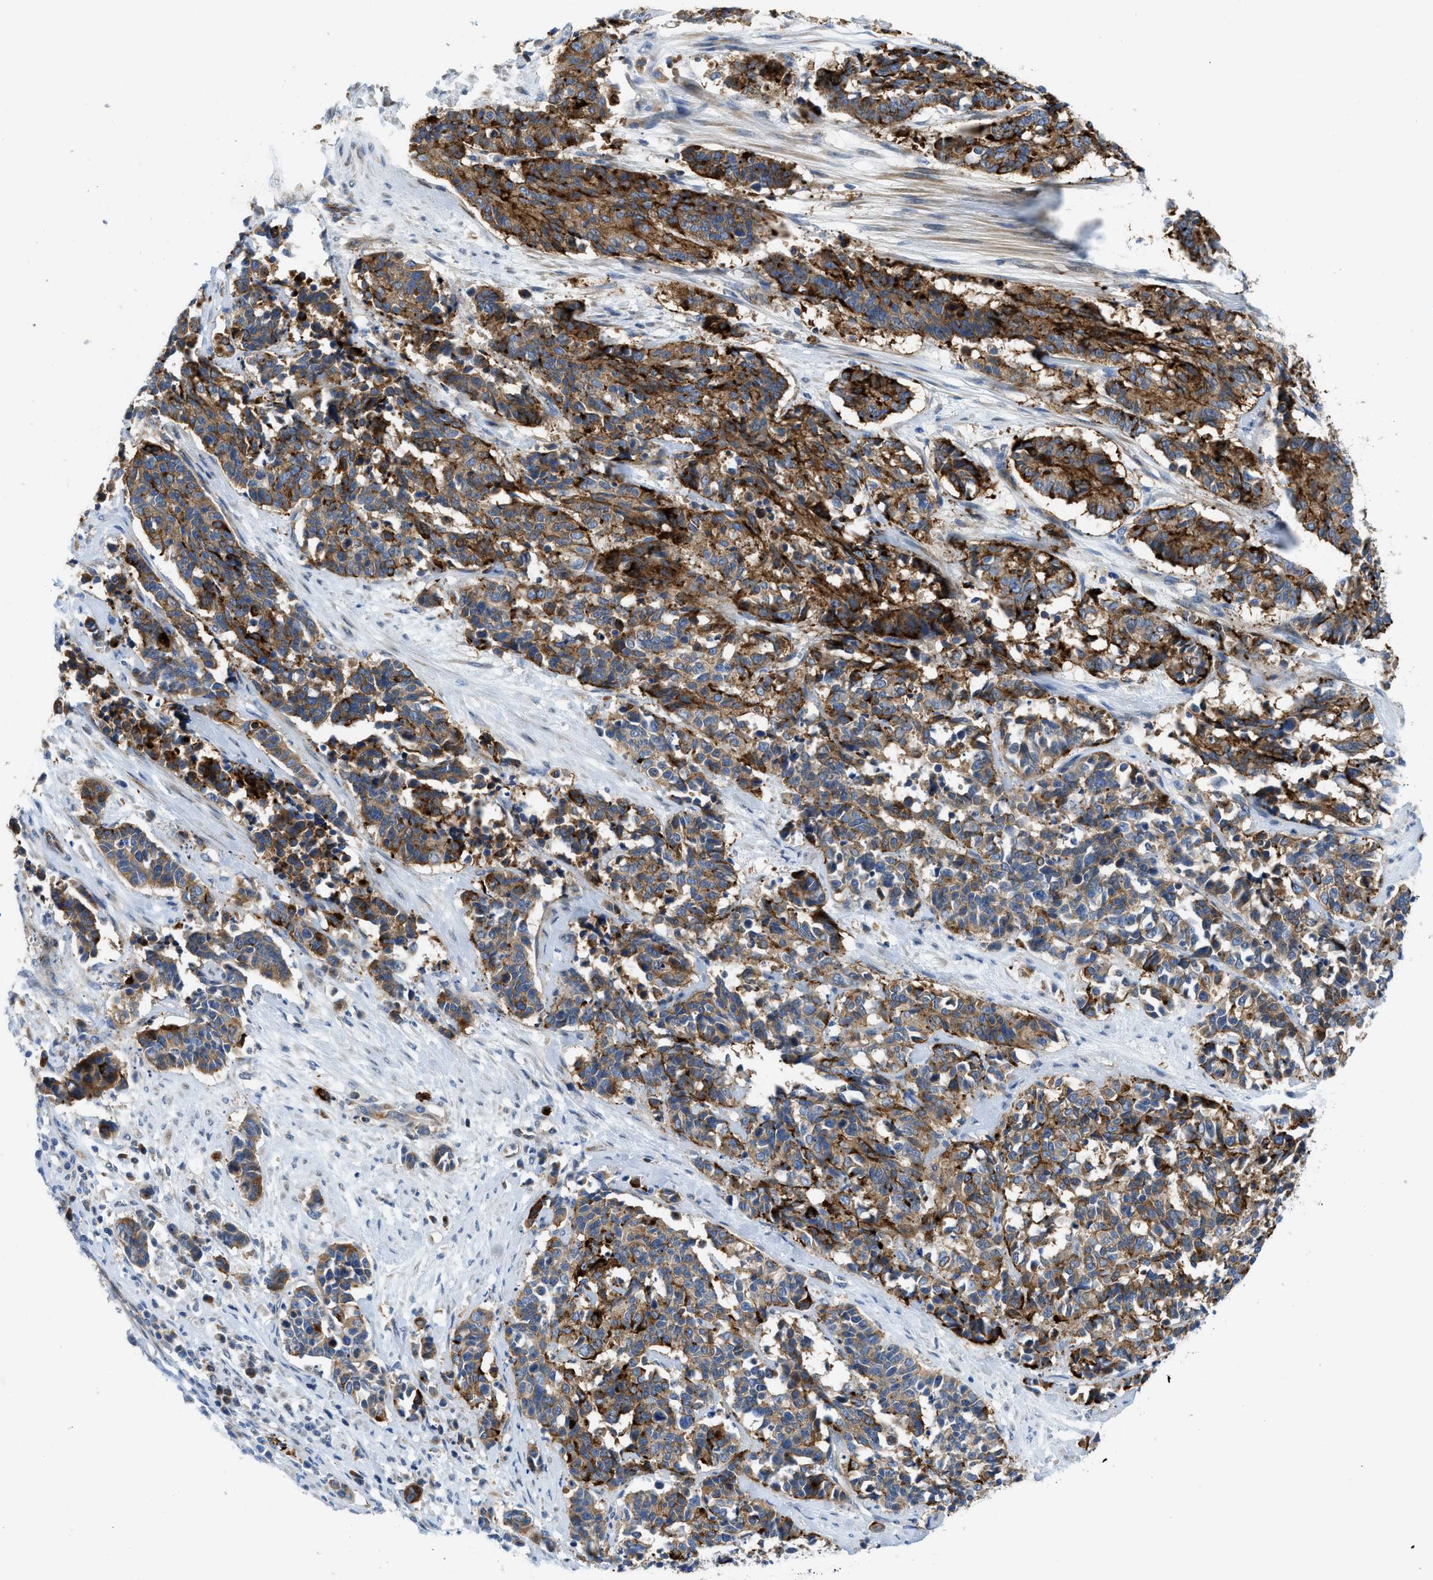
{"staining": {"intensity": "strong", "quantity": ">75%", "location": "cytoplasmic/membranous"}, "tissue": "cervical cancer", "cell_type": "Tumor cells", "image_type": "cancer", "snomed": [{"axis": "morphology", "description": "Squamous cell carcinoma, NOS"}, {"axis": "topography", "description": "Cervix"}], "caption": "The micrograph demonstrates staining of cervical squamous cell carcinoma, revealing strong cytoplasmic/membranous protein staining (brown color) within tumor cells.", "gene": "TMEM248", "patient": {"sex": "female", "age": 35}}